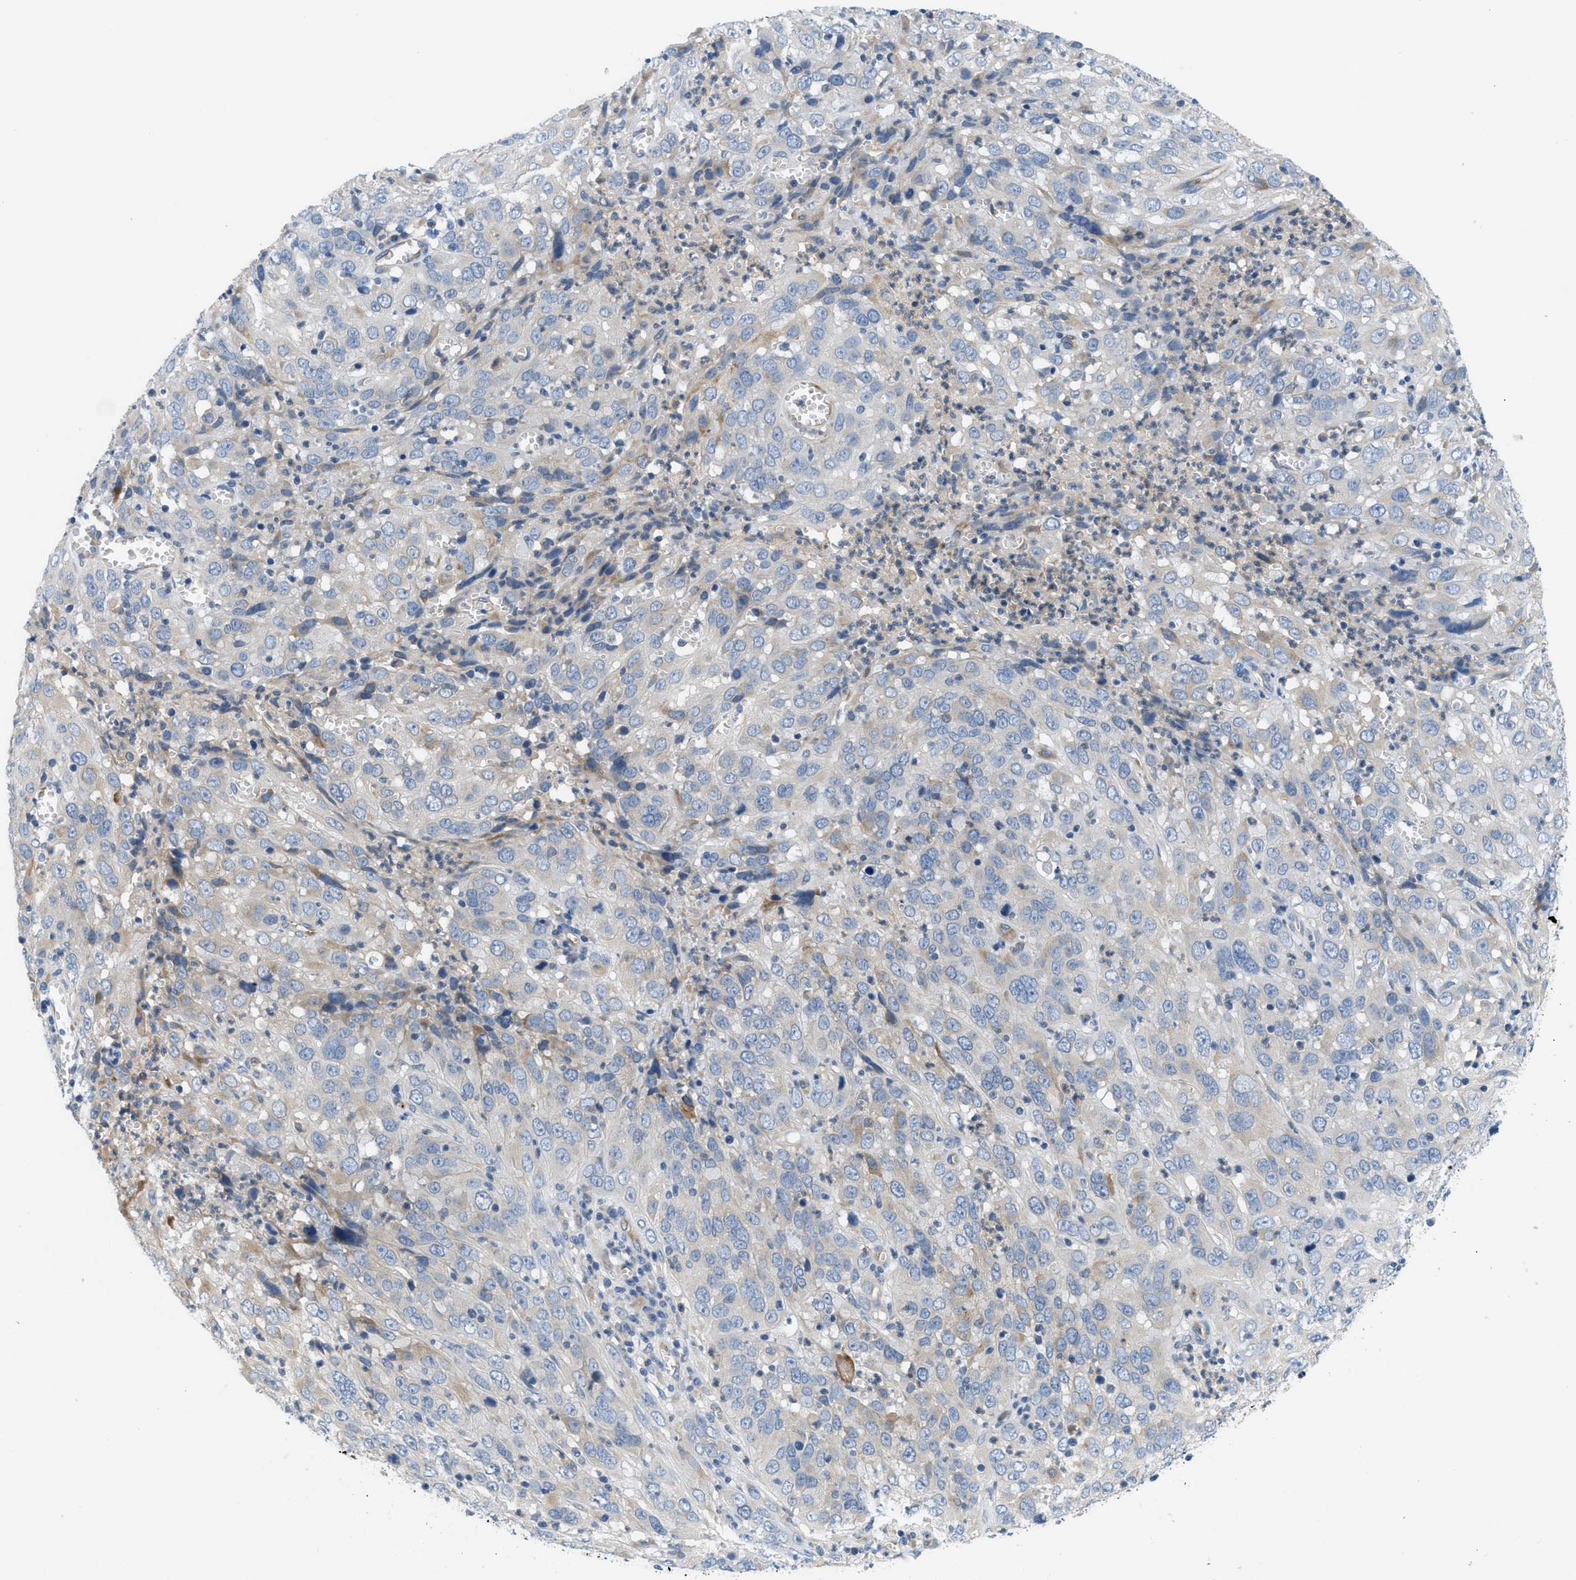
{"staining": {"intensity": "weak", "quantity": "<25%", "location": "cytoplasmic/membranous"}, "tissue": "cervical cancer", "cell_type": "Tumor cells", "image_type": "cancer", "snomed": [{"axis": "morphology", "description": "Squamous cell carcinoma, NOS"}, {"axis": "topography", "description": "Cervix"}], "caption": "Tumor cells are negative for brown protein staining in cervical squamous cell carcinoma.", "gene": "PGR", "patient": {"sex": "female", "age": 32}}